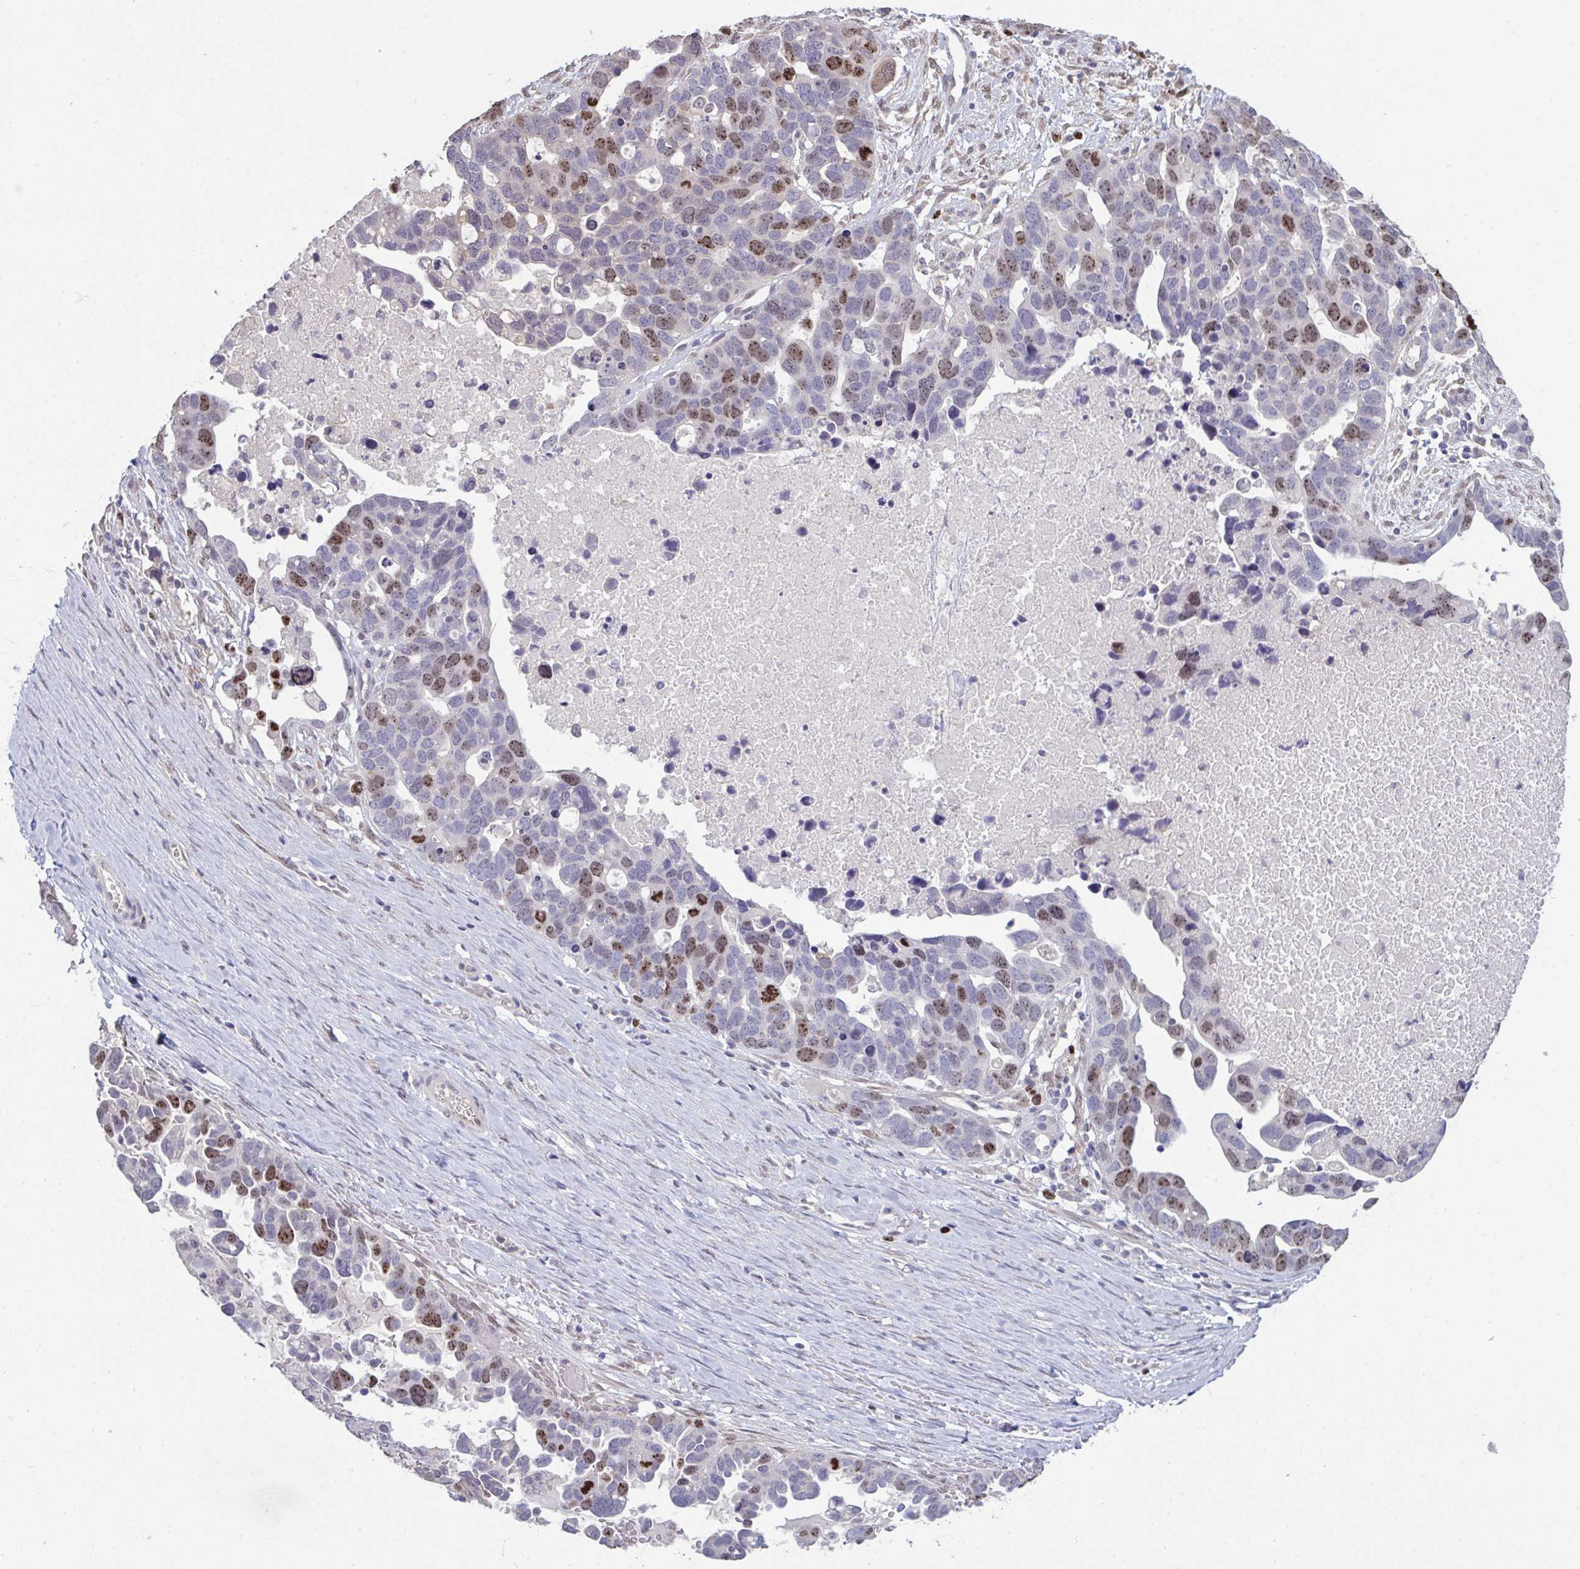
{"staining": {"intensity": "moderate", "quantity": "25%-75%", "location": "nuclear"}, "tissue": "ovarian cancer", "cell_type": "Tumor cells", "image_type": "cancer", "snomed": [{"axis": "morphology", "description": "Cystadenocarcinoma, serous, NOS"}, {"axis": "topography", "description": "Ovary"}], "caption": "Protein expression analysis of ovarian serous cystadenocarcinoma shows moderate nuclear staining in approximately 25%-75% of tumor cells.", "gene": "SETD7", "patient": {"sex": "female", "age": 54}}